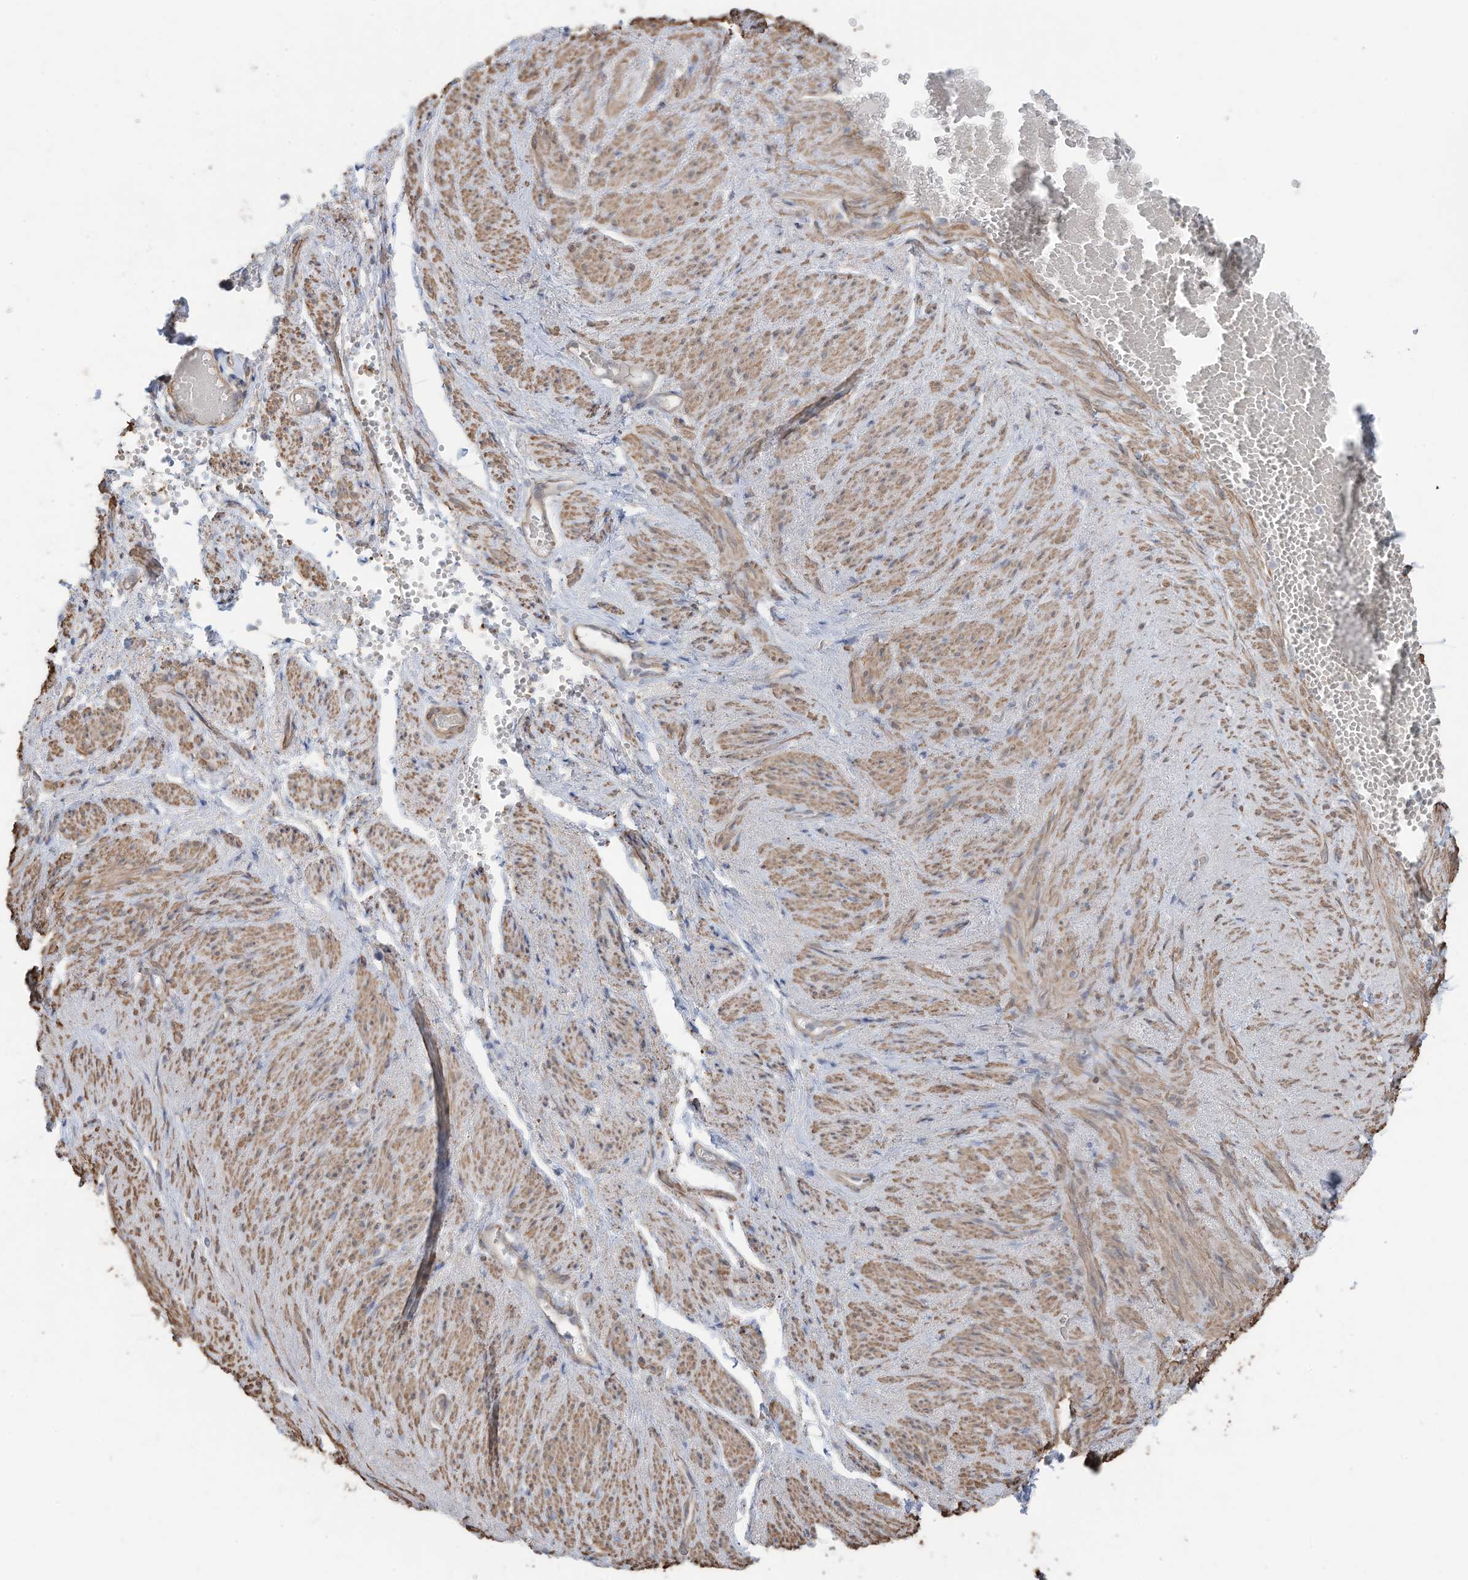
{"staining": {"intensity": "weak", "quantity": ">75%", "location": "cytoplasmic/membranous"}, "tissue": "adipose tissue", "cell_type": "Adipocytes", "image_type": "normal", "snomed": [{"axis": "morphology", "description": "Normal tissue, NOS"}, {"axis": "topography", "description": "Smooth muscle"}, {"axis": "topography", "description": "Peripheral nerve tissue"}], "caption": "Protein analysis of unremarkable adipose tissue exhibits weak cytoplasmic/membranous expression in approximately >75% of adipocytes. (Stains: DAB in brown, nuclei in blue, Microscopy: brightfield microscopy at high magnification).", "gene": "SLC17A7", "patient": {"sex": "female", "age": 39}}